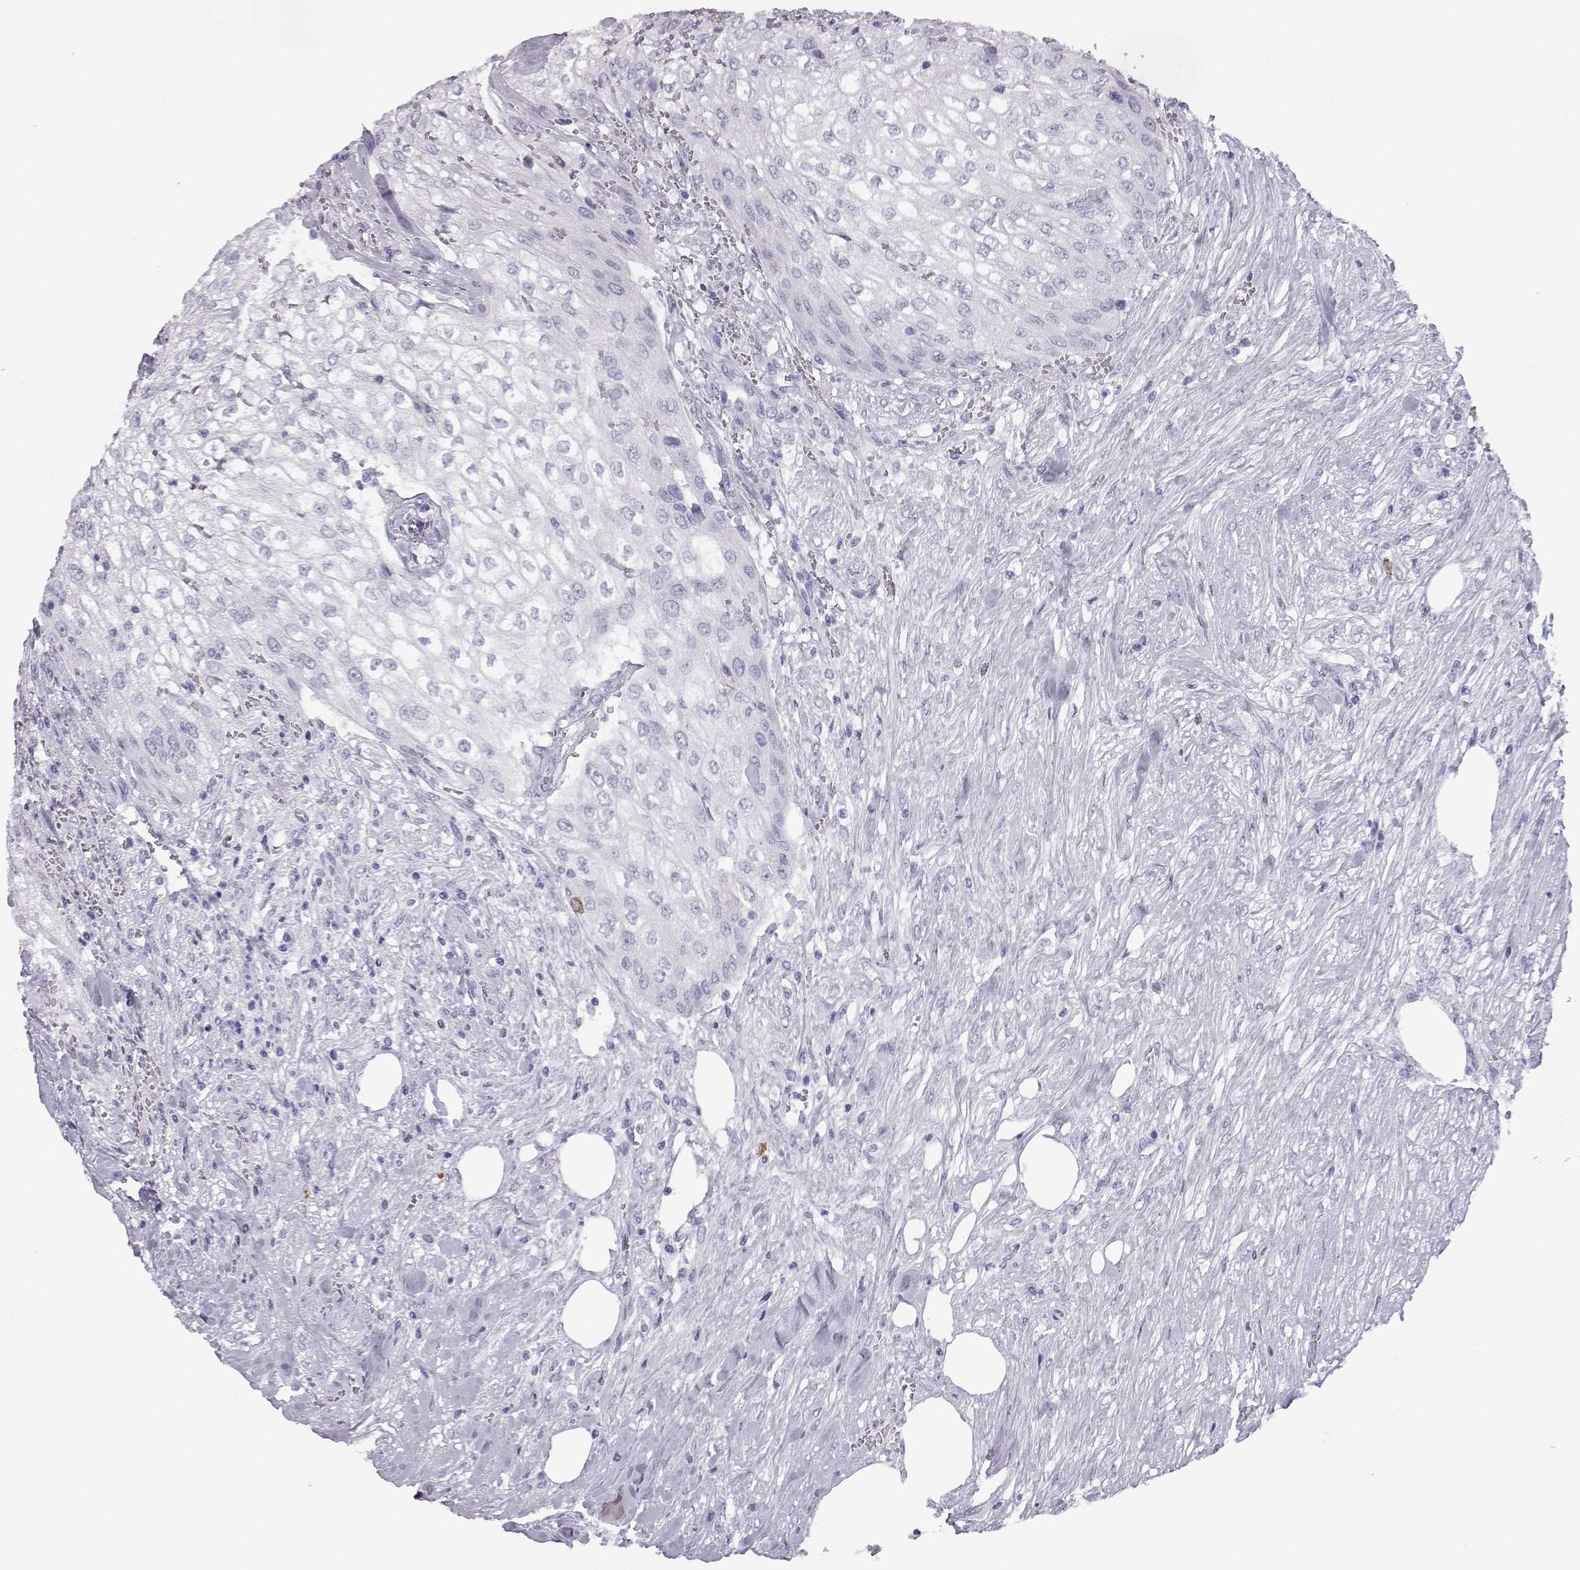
{"staining": {"intensity": "negative", "quantity": "none", "location": "none"}, "tissue": "urothelial cancer", "cell_type": "Tumor cells", "image_type": "cancer", "snomed": [{"axis": "morphology", "description": "Urothelial carcinoma, High grade"}, {"axis": "topography", "description": "Urinary bladder"}], "caption": "DAB (3,3'-diaminobenzidine) immunohistochemical staining of urothelial carcinoma (high-grade) shows no significant staining in tumor cells. (DAB (3,3'-diaminobenzidine) immunohistochemistry (IHC) visualized using brightfield microscopy, high magnification).", "gene": "ITLN2", "patient": {"sex": "male", "age": 62}}